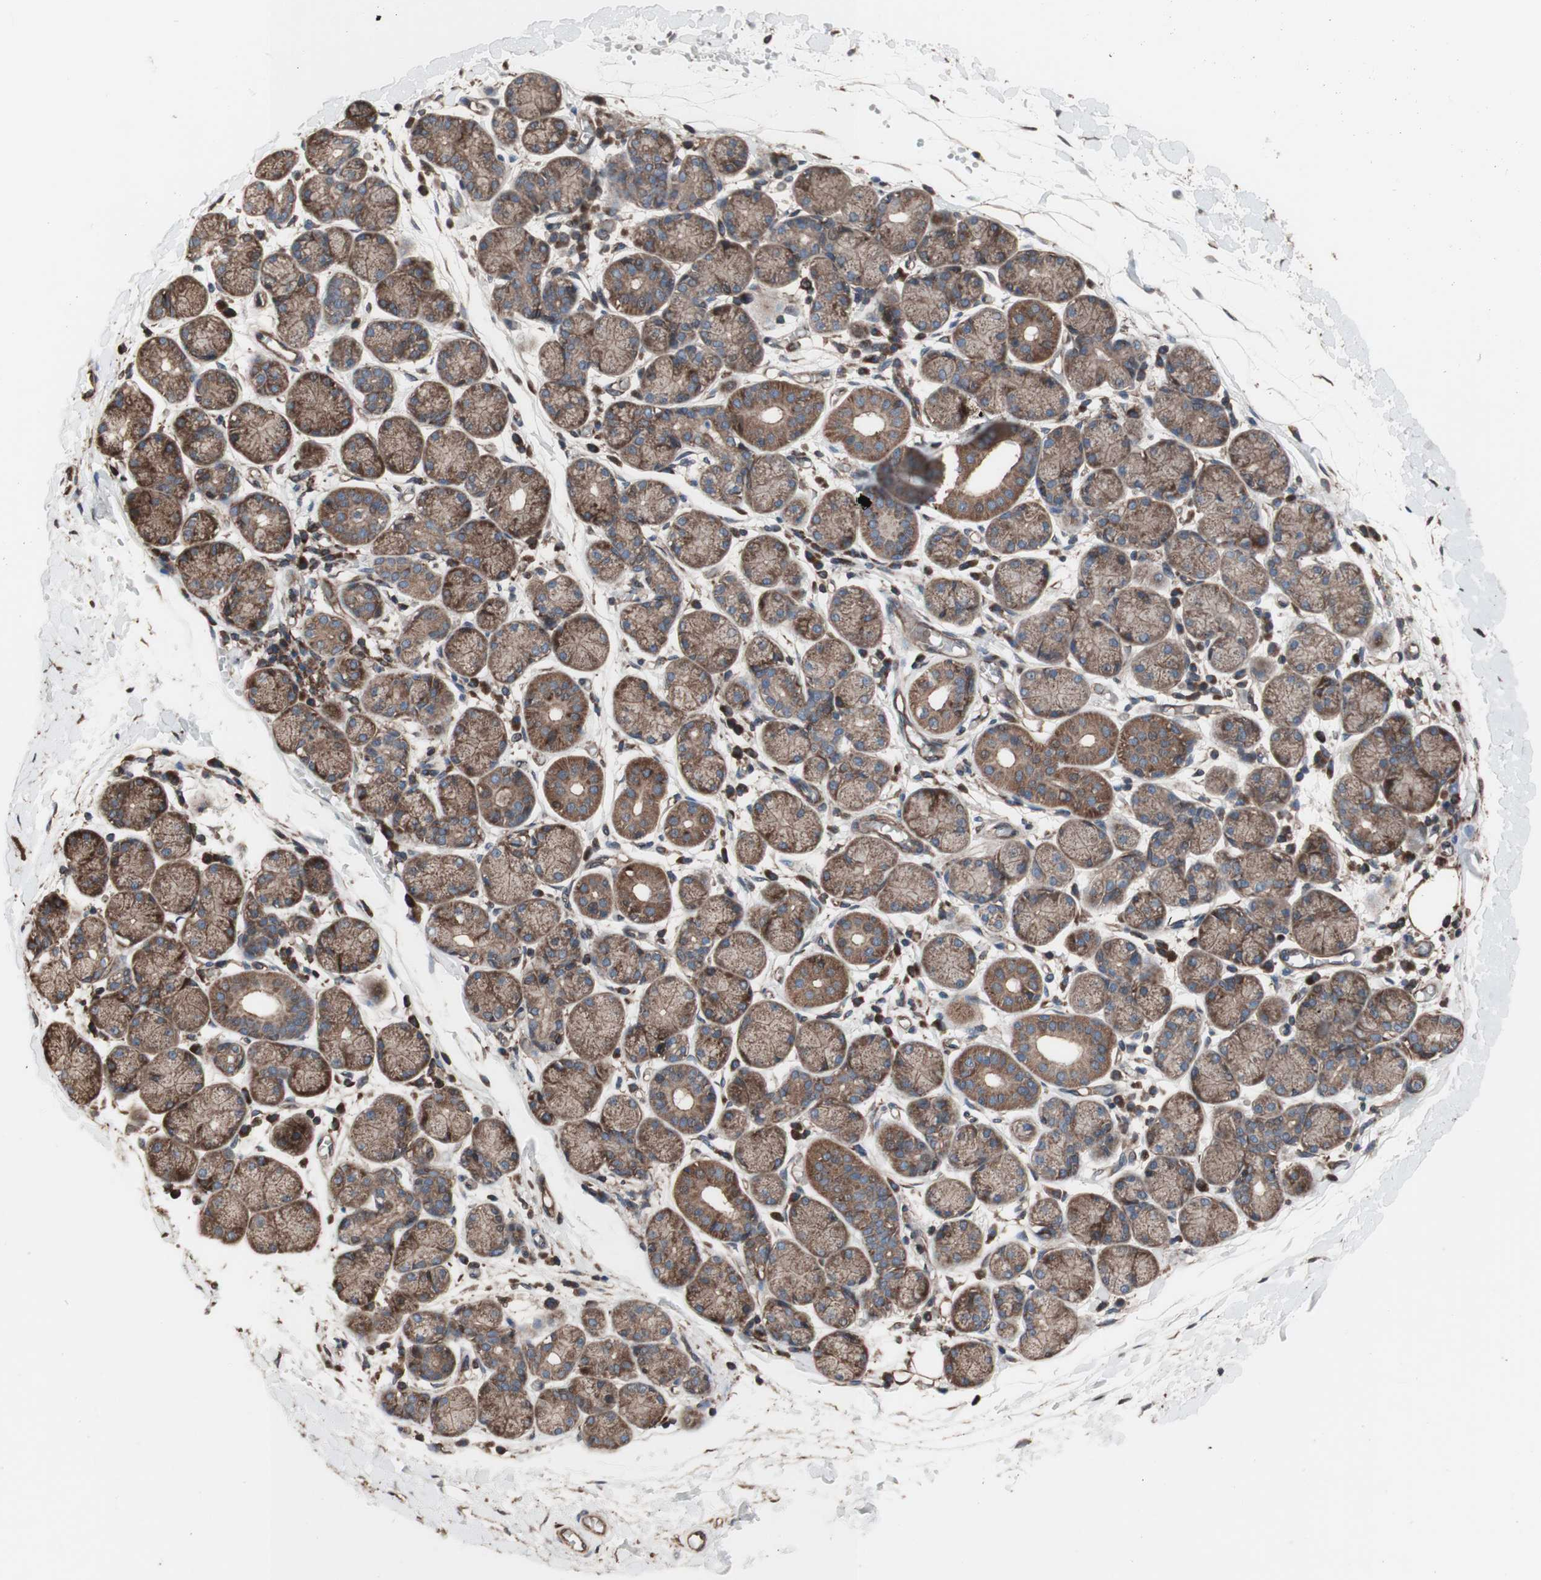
{"staining": {"intensity": "moderate", "quantity": ">75%", "location": "cytoplasmic/membranous"}, "tissue": "salivary gland", "cell_type": "Glandular cells", "image_type": "normal", "snomed": [{"axis": "morphology", "description": "Normal tissue, NOS"}, {"axis": "topography", "description": "Salivary gland"}], "caption": "A histopathology image showing moderate cytoplasmic/membranous positivity in about >75% of glandular cells in normal salivary gland, as visualized by brown immunohistochemical staining.", "gene": "COPB1", "patient": {"sex": "female", "age": 24}}